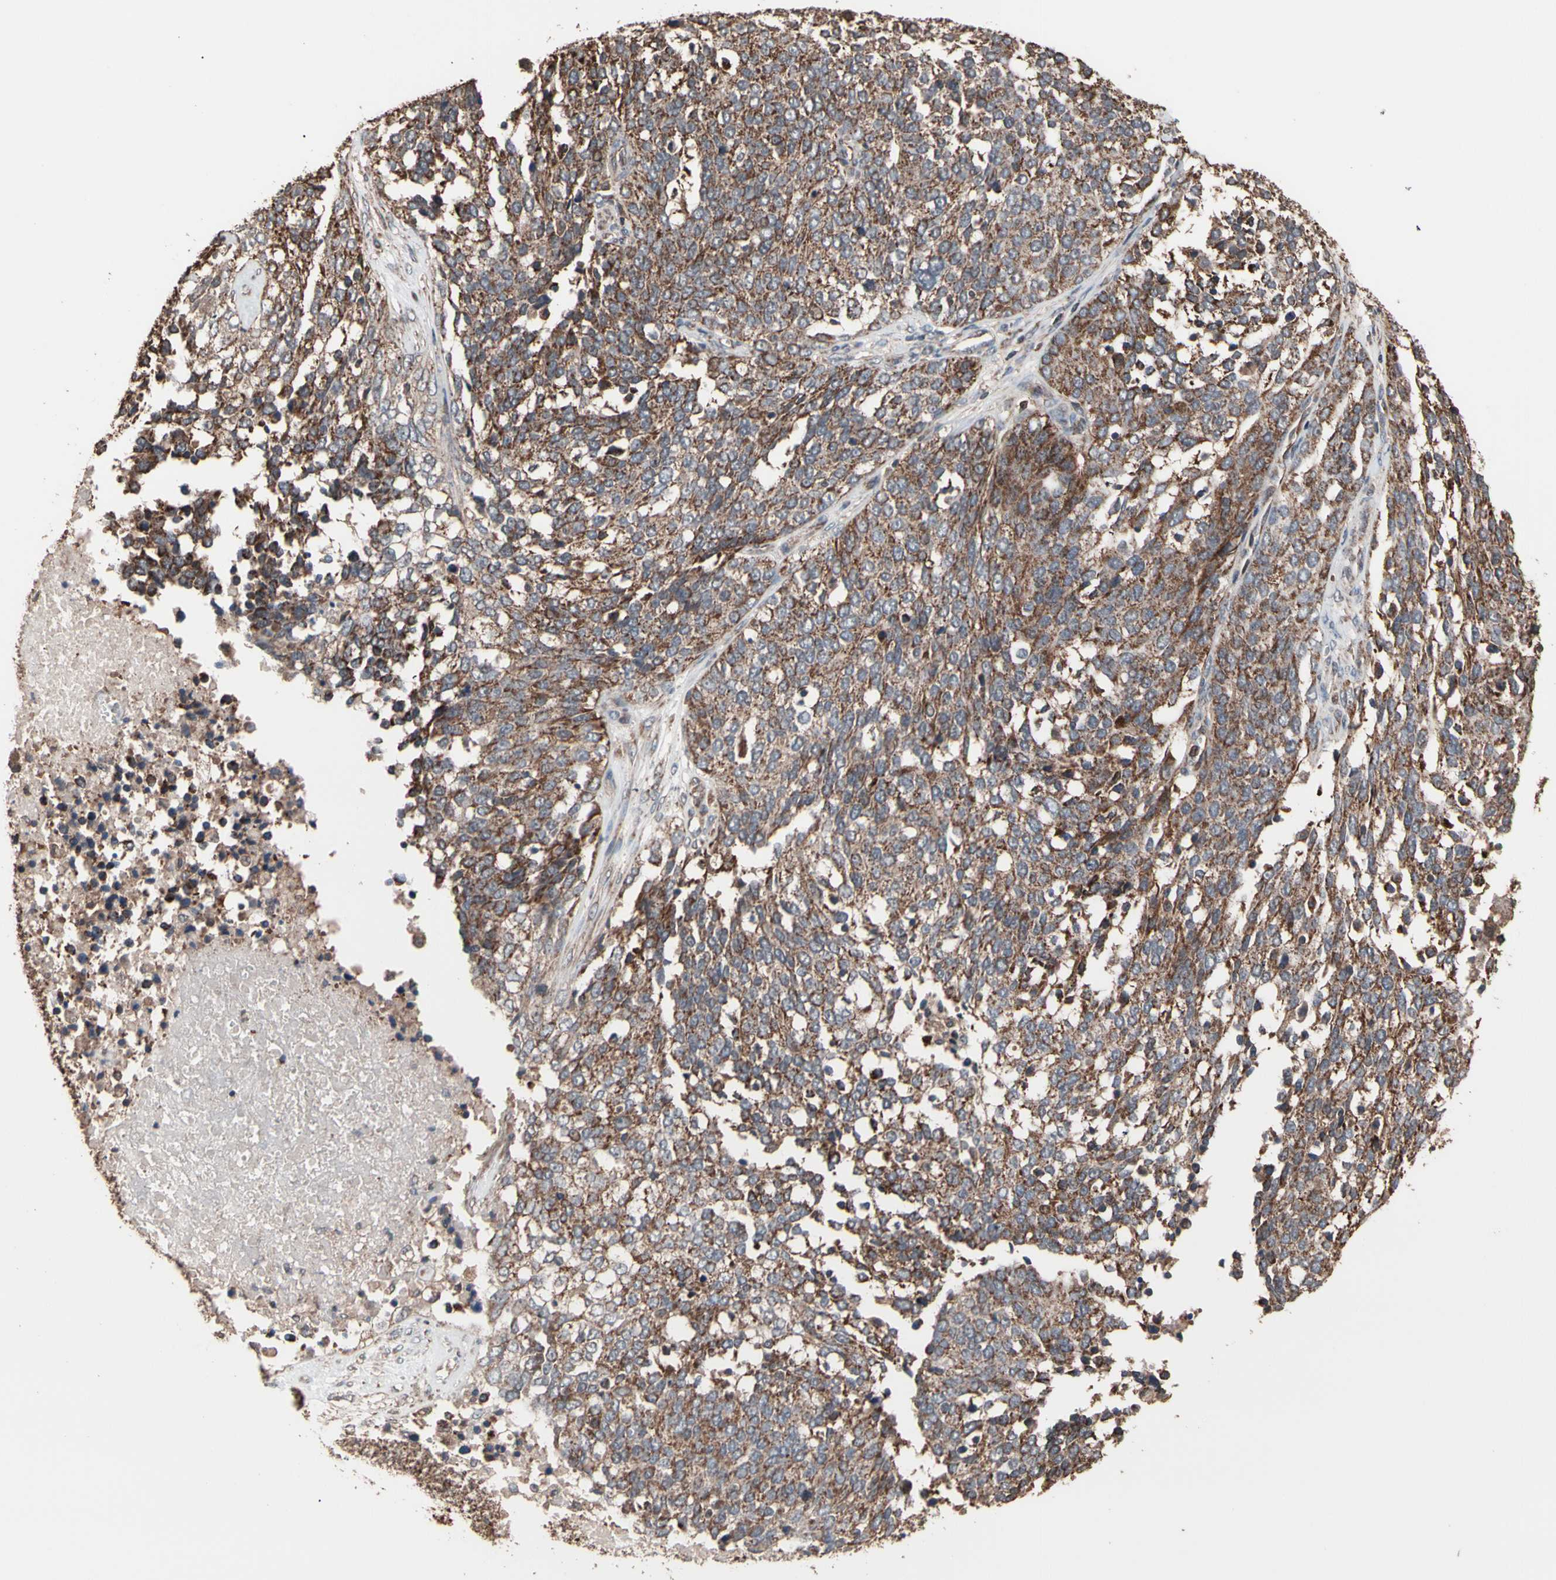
{"staining": {"intensity": "strong", "quantity": ">75%", "location": "cytoplasmic/membranous"}, "tissue": "ovarian cancer", "cell_type": "Tumor cells", "image_type": "cancer", "snomed": [{"axis": "morphology", "description": "Cystadenocarcinoma, serous, NOS"}, {"axis": "topography", "description": "Ovary"}], "caption": "The histopathology image demonstrates immunohistochemical staining of ovarian cancer. There is strong cytoplasmic/membranous positivity is present in about >75% of tumor cells.", "gene": "MRPL2", "patient": {"sex": "female", "age": 44}}